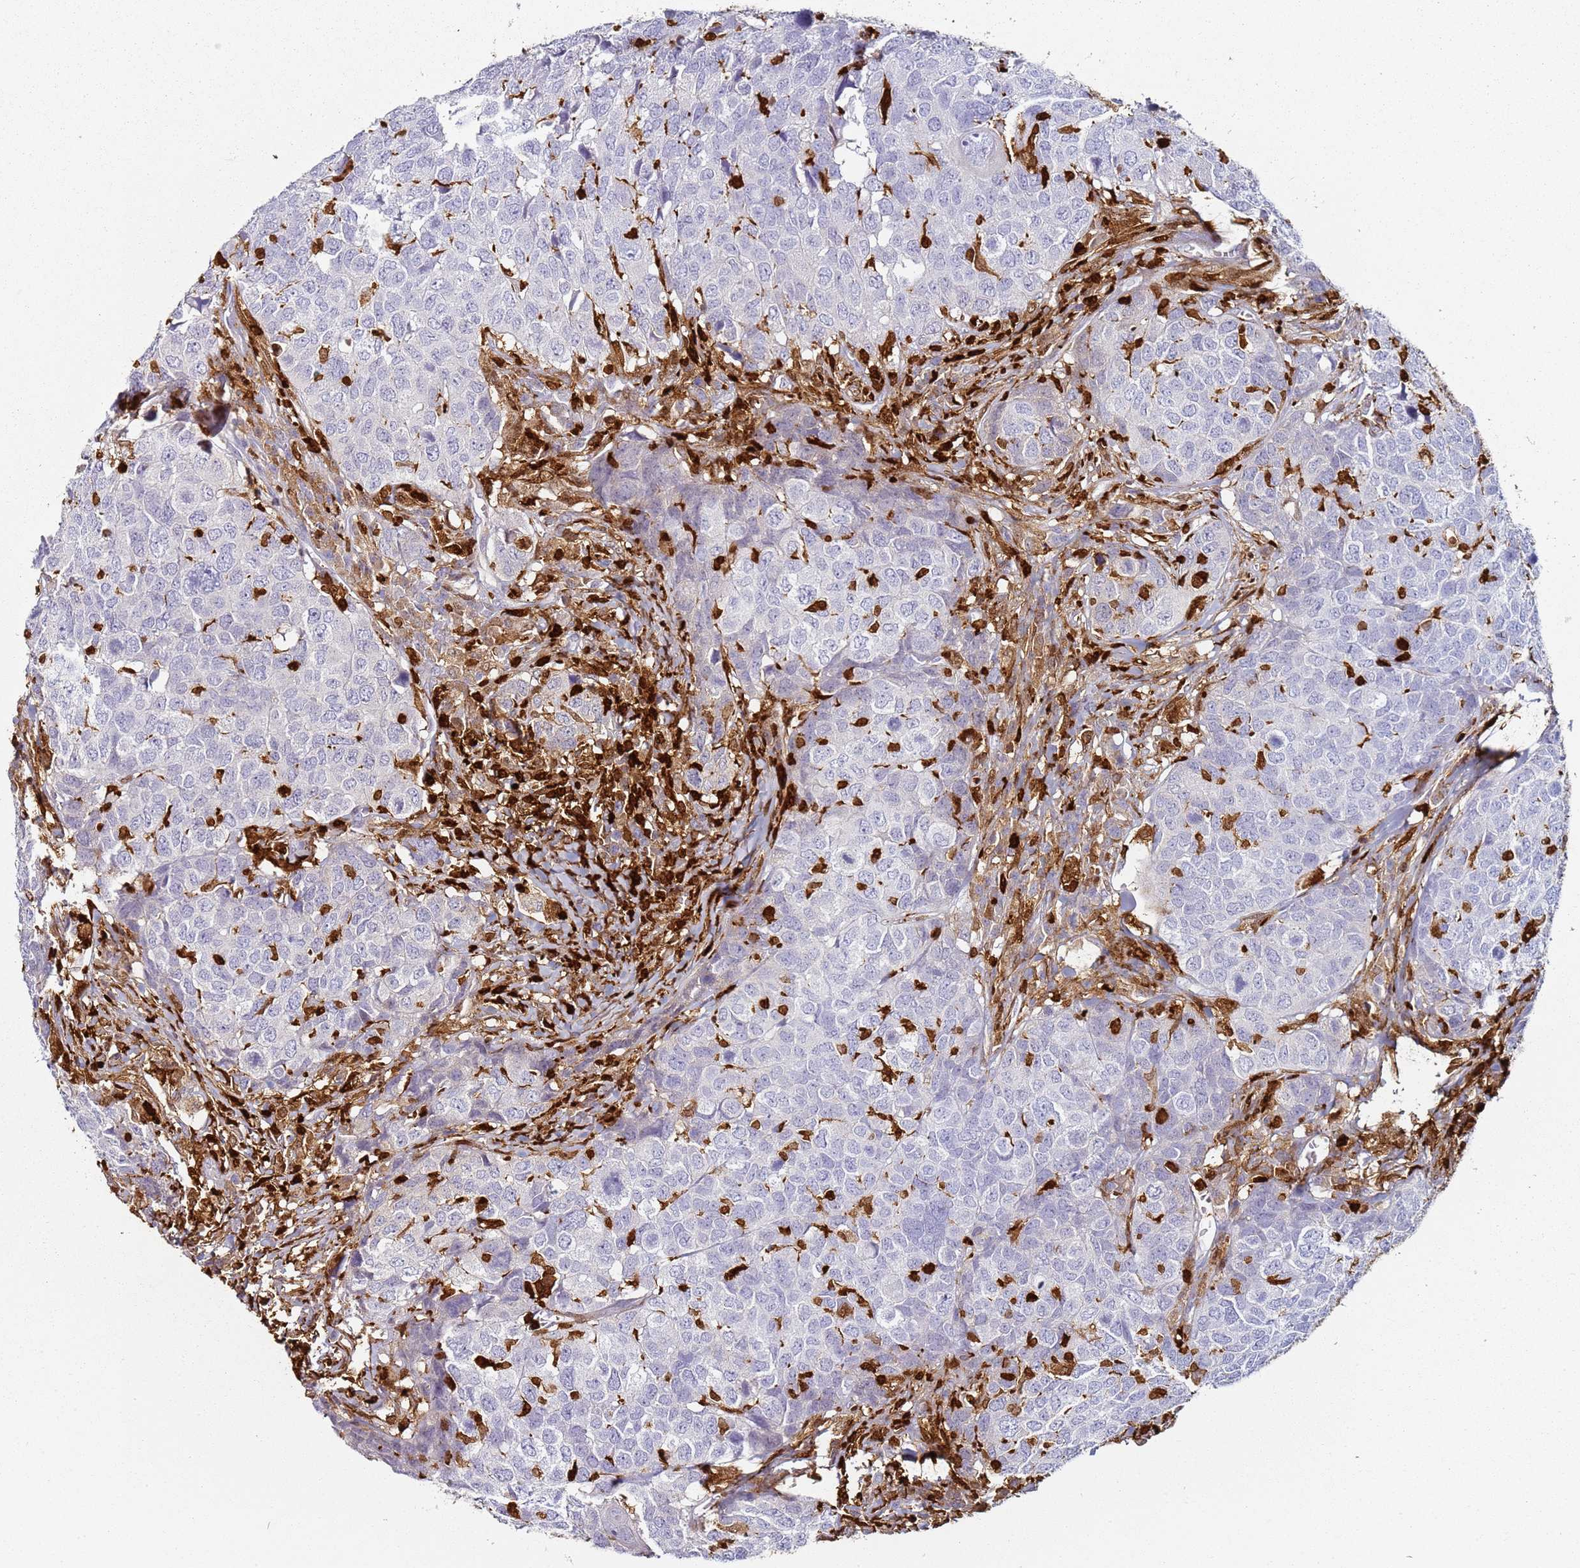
{"staining": {"intensity": "negative", "quantity": "none", "location": "none"}, "tissue": "head and neck cancer", "cell_type": "Tumor cells", "image_type": "cancer", "snomed": [{"axis": "morphology", "description": "Squamous cell carcinoma, NOS"}, {"axis": "topography", "description": "Head-Neck"}], "caption": "This is a histopathology image of IHC staining of head and neck cancer (squamous cell carcinoma), which shows no positivity in tumor cells.", "gene": "S100A4", "patient": {"sex": "male", "age": 66}}